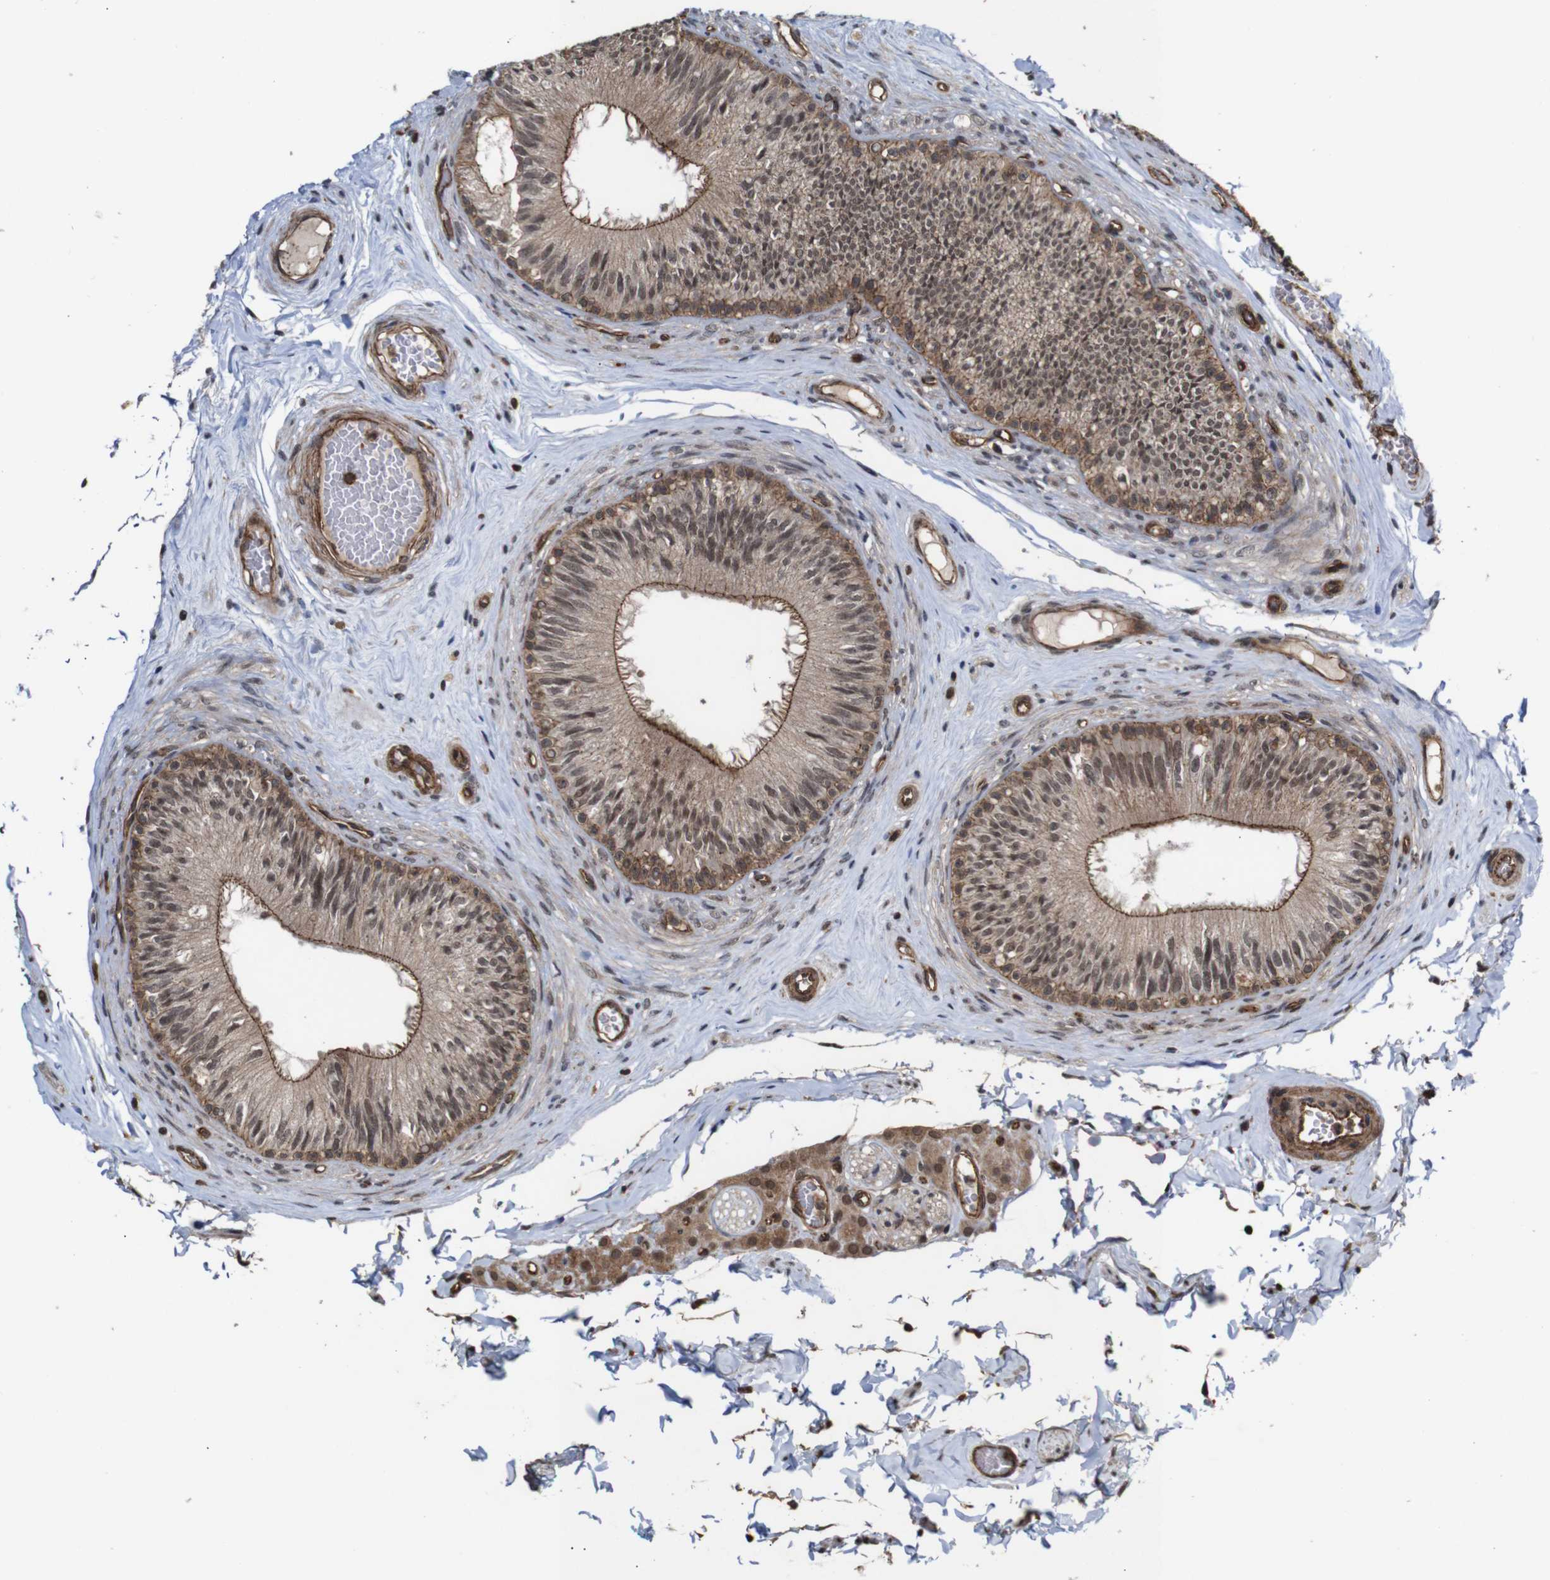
{"staining": {"intensity": "moderate", "quantity": ">75%", "location": "cytoplasmic/membranous,nuclear"}, "tissue": "epididymis", "cell_type": "Glandular cells", "image_type": "normal", "snomed": [{"axis": "morphology", "description": "Normal tissue, NOS"}, {"axis": "topography", "description": "Testis"}, {"axis": "topography", "description": "Epididymis"}], "caption": "IHC photomicrograph of unremarkable epididymis: human epididymis stained using immunohistochemistry reveals medium levels of moderate protein expression localized specifically in the cytoplasmic/membranous,nuclear of glandular cells, appearing as a cytoplasmic/membranous,nuclear brown color.", "gene": "NANOS1", "patient": {"sex": "male", "age": 36}}